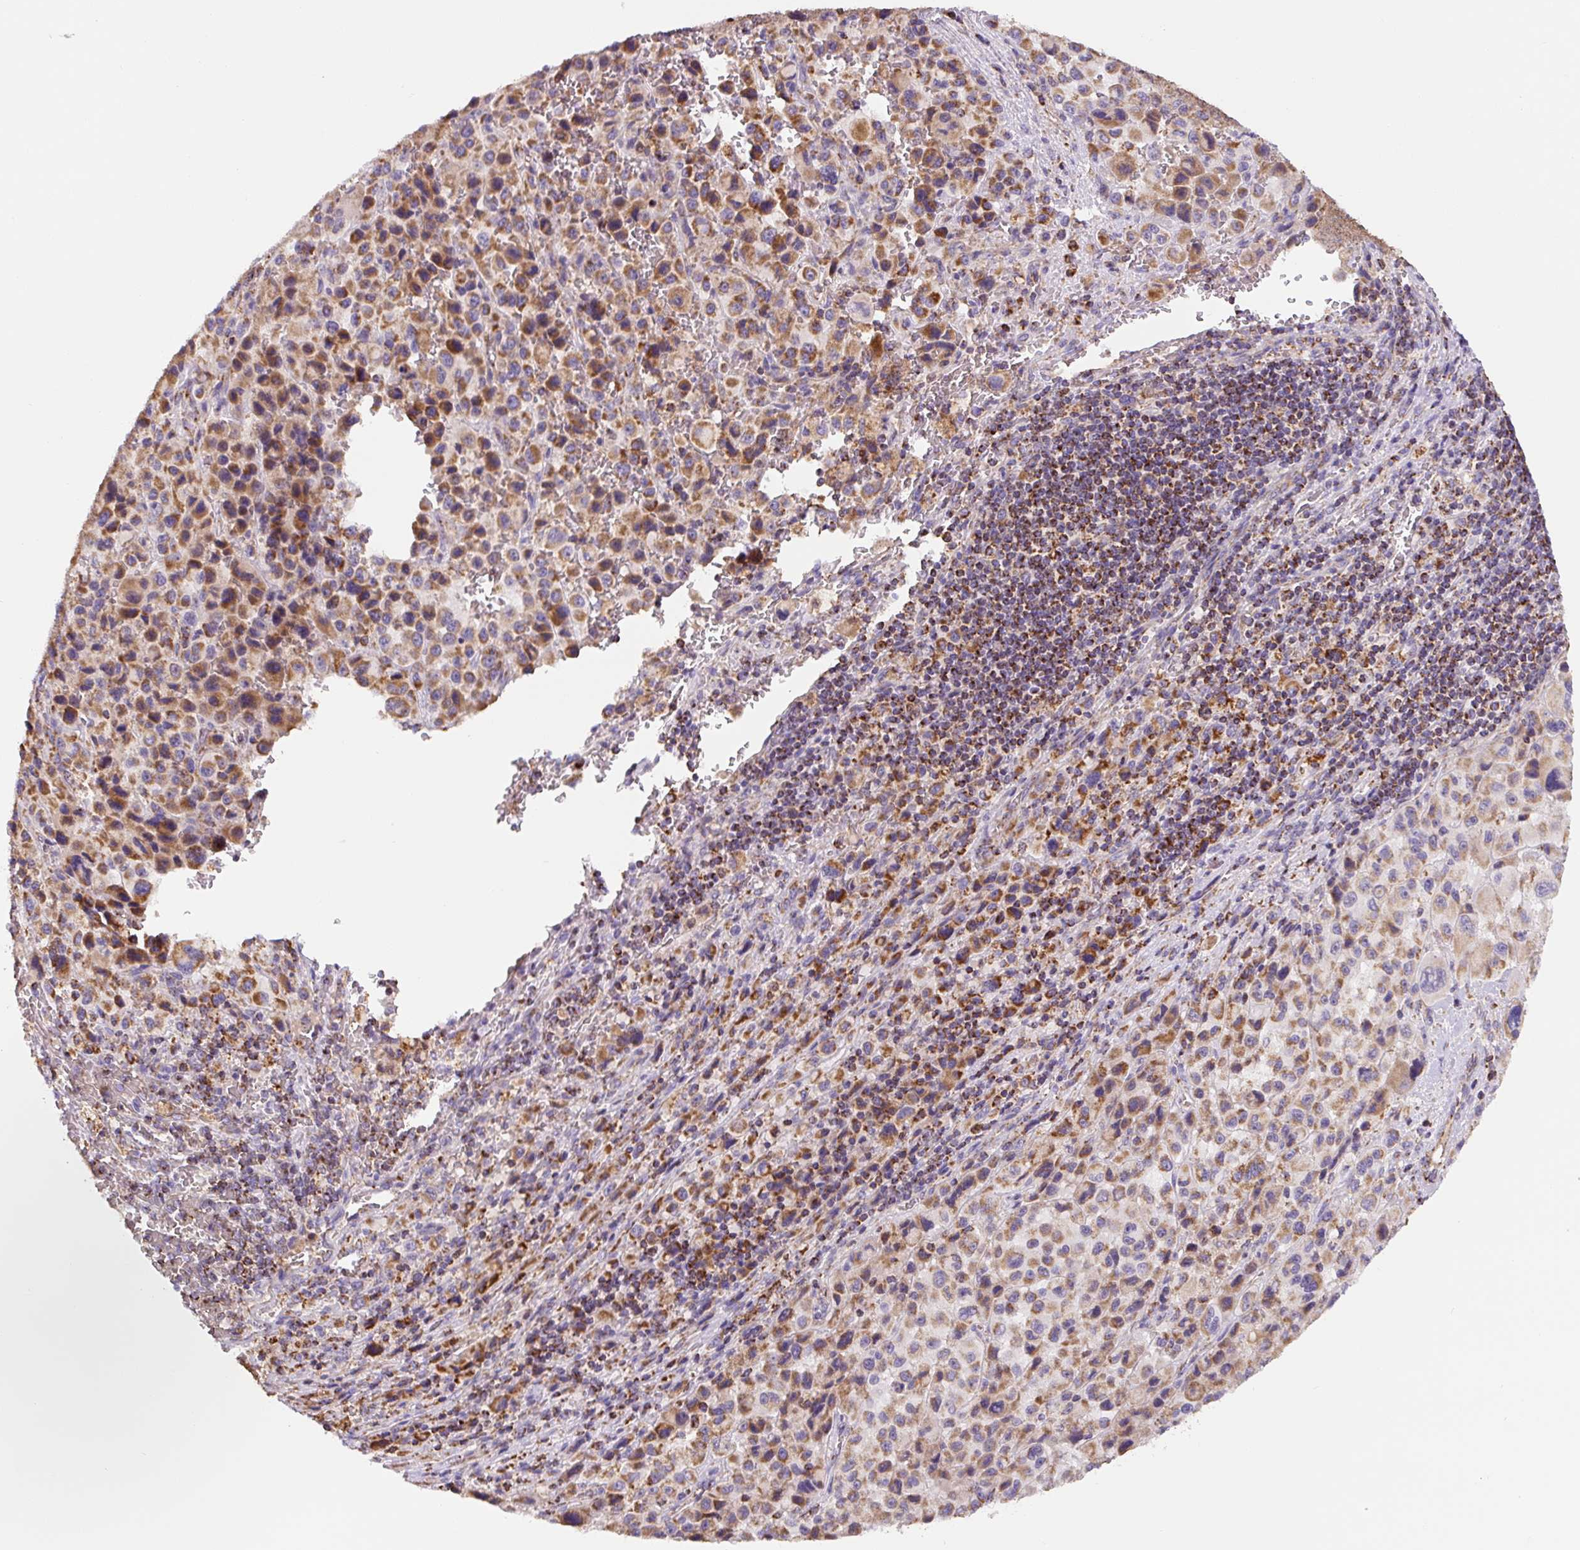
{"staining": {"intensity": "moderate", "quantity": ">75%", "location": "cytoplasmic/membranous"}, "tissue": "melanoma", "cell_type": "Tumor cells", "image_type": "cancer", "snomed": [{"axis": "morphology", "description": "Malignant melanoma, Metastatic site"}, {"axis": "topography", "description": "Lymph node"}], "caption": "The histopathology image shows immunohistochemical staining of melanoma. There is moderate cytoplasmic/membranous positivity is seen in approximately >75% of tumor cells.", "gene": "MT-CO2", "patient": {"sex": "female", "age": 65}}